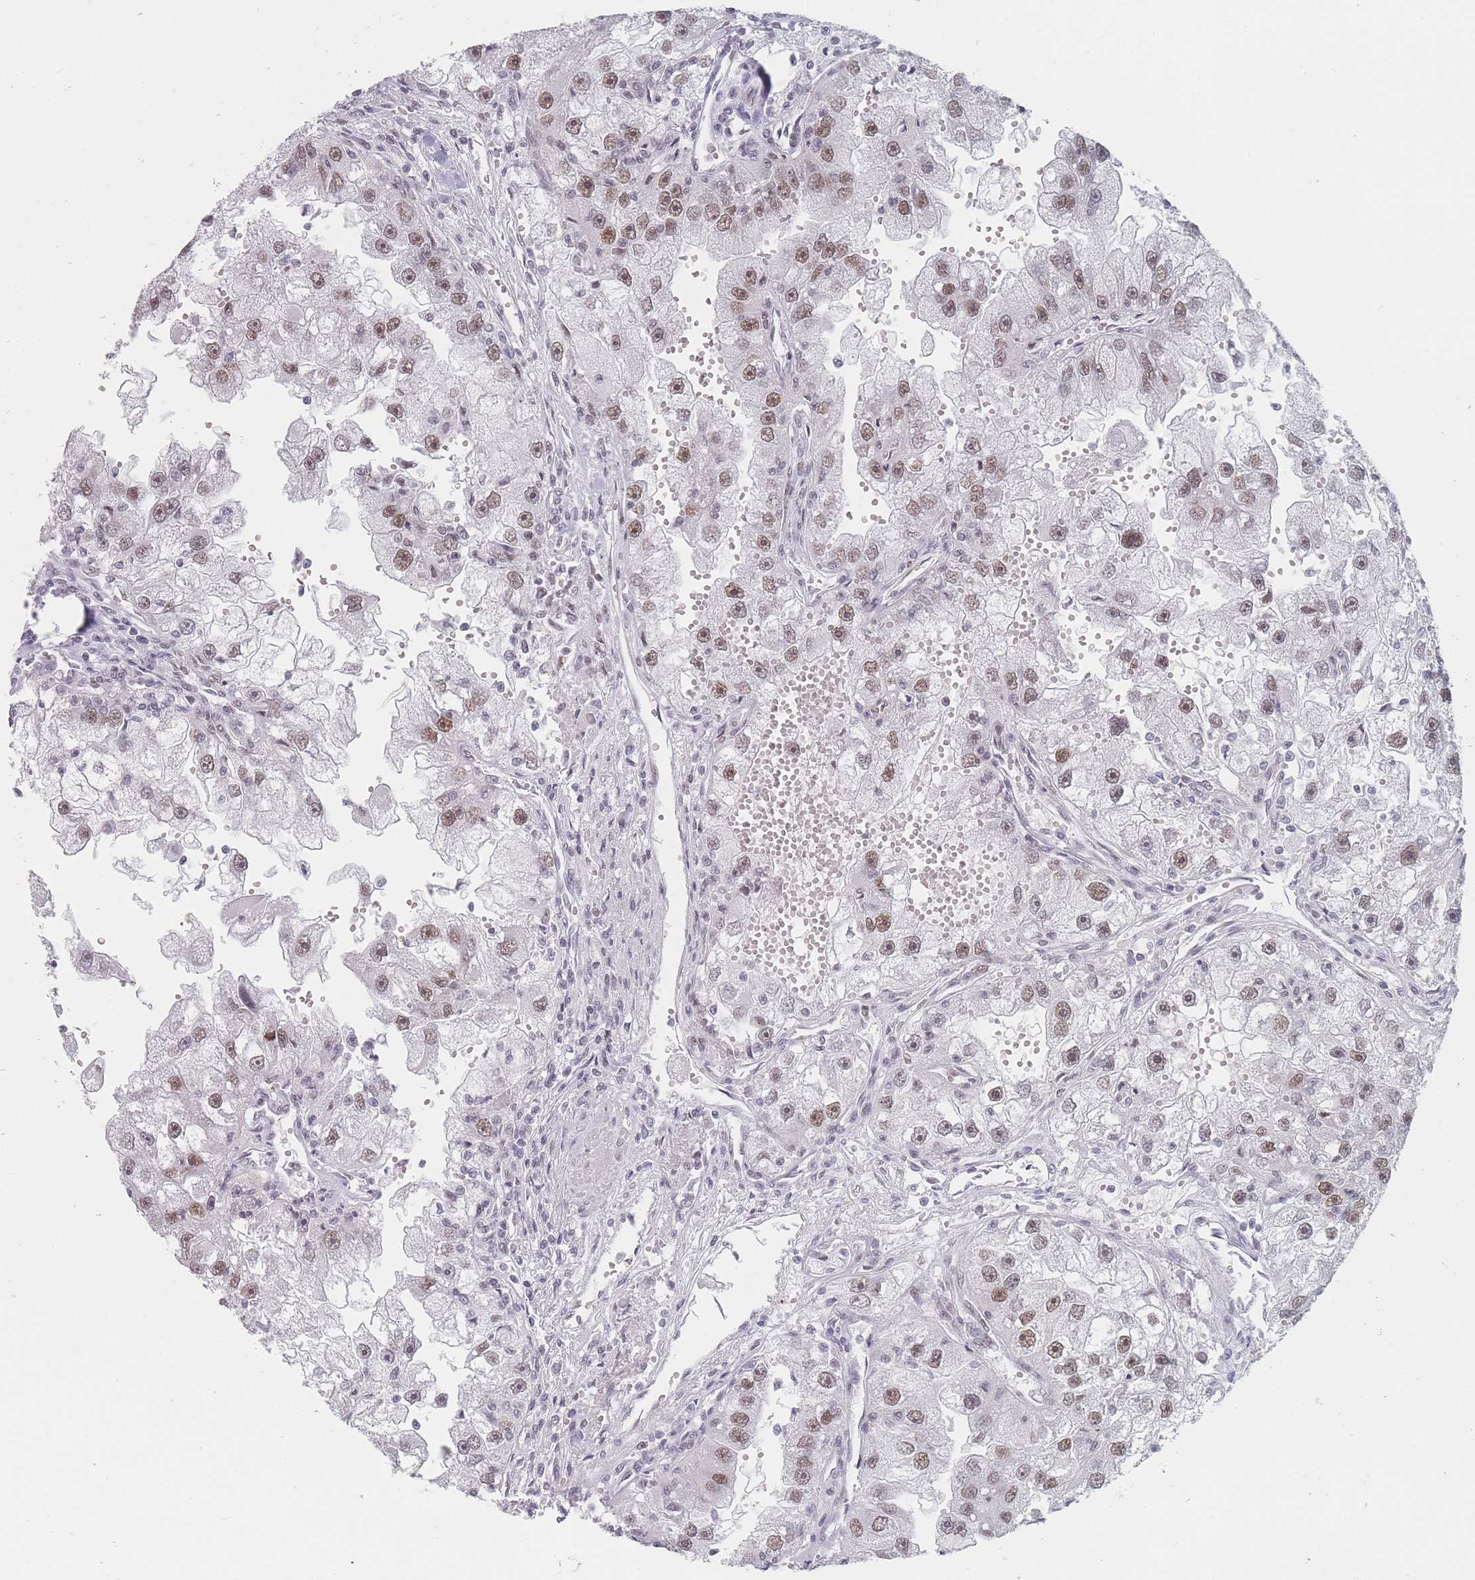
{"staining": {"intensity": "moderate", "quantity": ">75%", "location": "nuclear"}, "tissue": "renal cancer", "cell_type": "Tumor cells", "image_type": "cancer", "snomed": [{"axis": "morphology", "description": "Adenocarcinoma, NOS"}, {"axis": "topography", "description": "Kidney"}], "caption": "Moderate nuclear staining is seen in about >75% of tumor cells in renal cancer.", "gene": "SAFB2", "patient": {"sex": "male", "age": 63}}